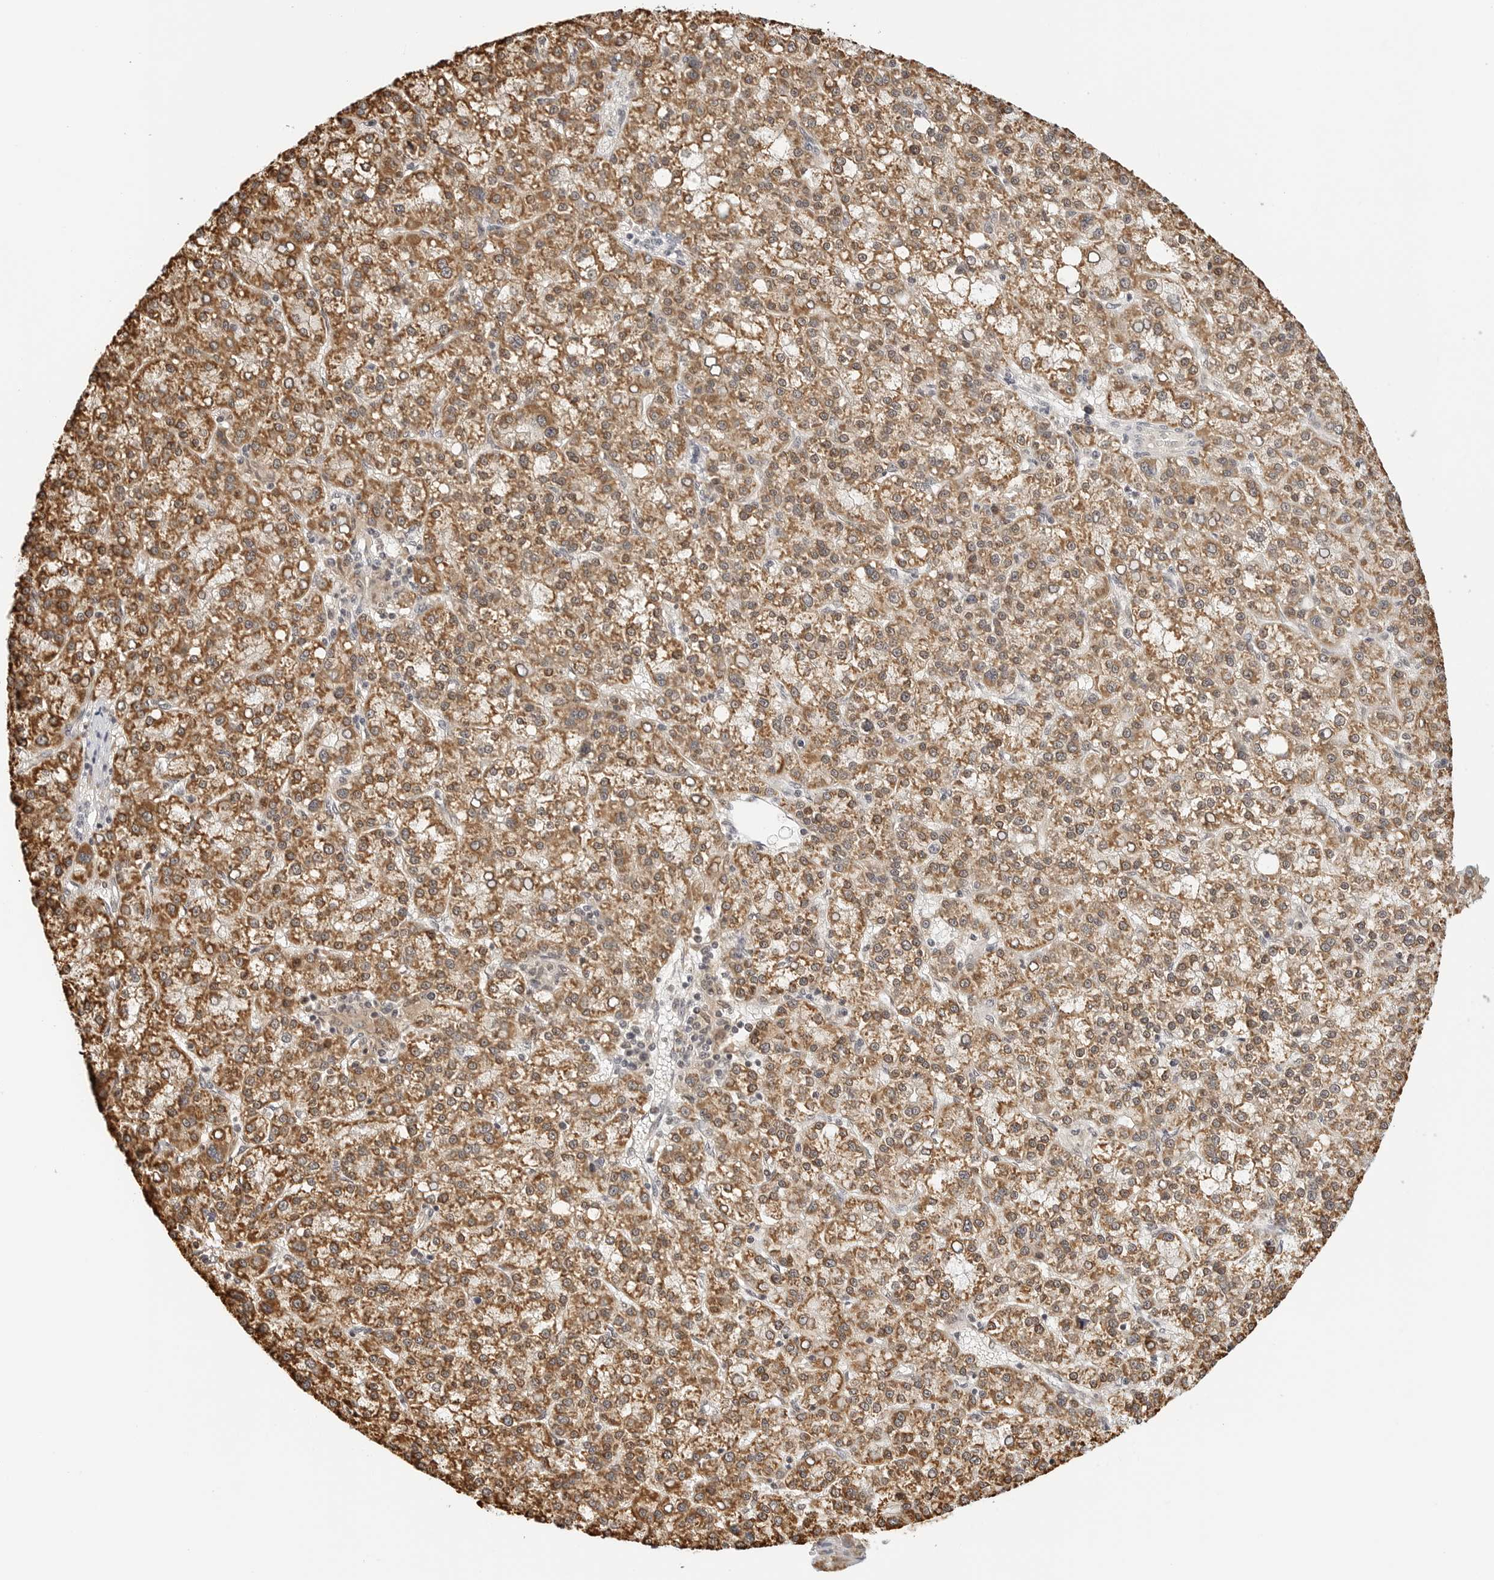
{"staining": {"intensity": "moderate", "quantity": ">75%", "location": "cytoplasmic/membranous"}, "tissue": "liver cancer", "cell_type": "Tumor cells", "image_type": "cancer", "snomed": [{"axis": "morphology", "description": "Carcinoma, Hepatocellular, NOS"}, {"axis": "topography", "description": "Liver"}], "caption": "Immunohistochemical staining of liver hepatocellular carcinoma exhibits moderate cytoplasmic/membranous protein expression in about >75% of tumor cells.", "gene": "ATL1", "patient": {"sex": "female", "age": 58}}